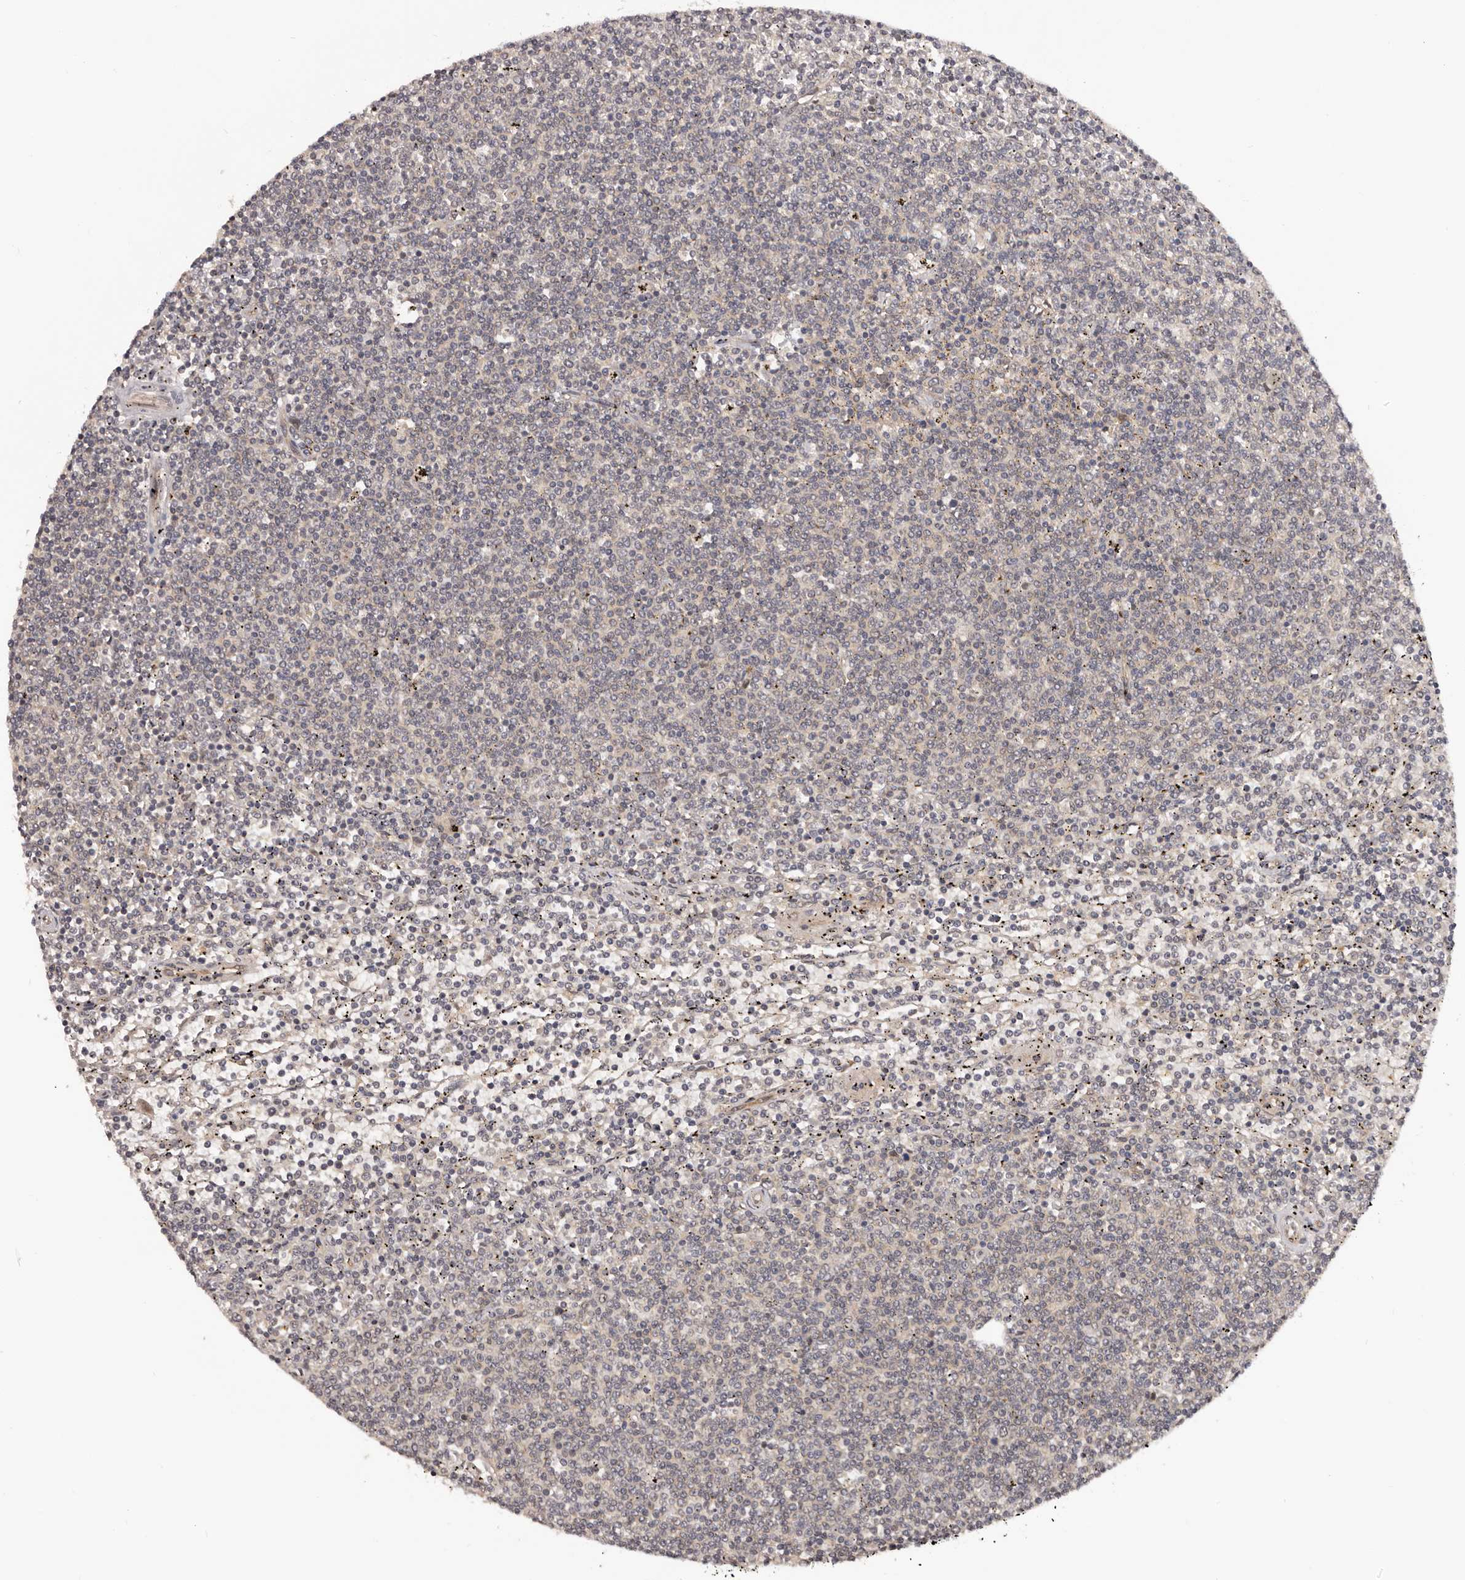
{"staining": {"intensity": "negative", "quantity": "none", "location": "none"}, "tissue": "lymphoma", "cell_type": "Tumor cells", "image_type": "cancer", "snomed": [{"axis": "morphology", "description": "Malignant lymphoma, non-Hodgkin's type, Low grade"}, {"axis": "topography", "description": "Spleen"}], "caption": "Protein analysis of malignant lymphoma, non-Hodgkin's type (low-grade) demonstrates no significant positivity in tumor cells.", "gene": "MDP1", "patient": {"sex": "female", "age": 50}}